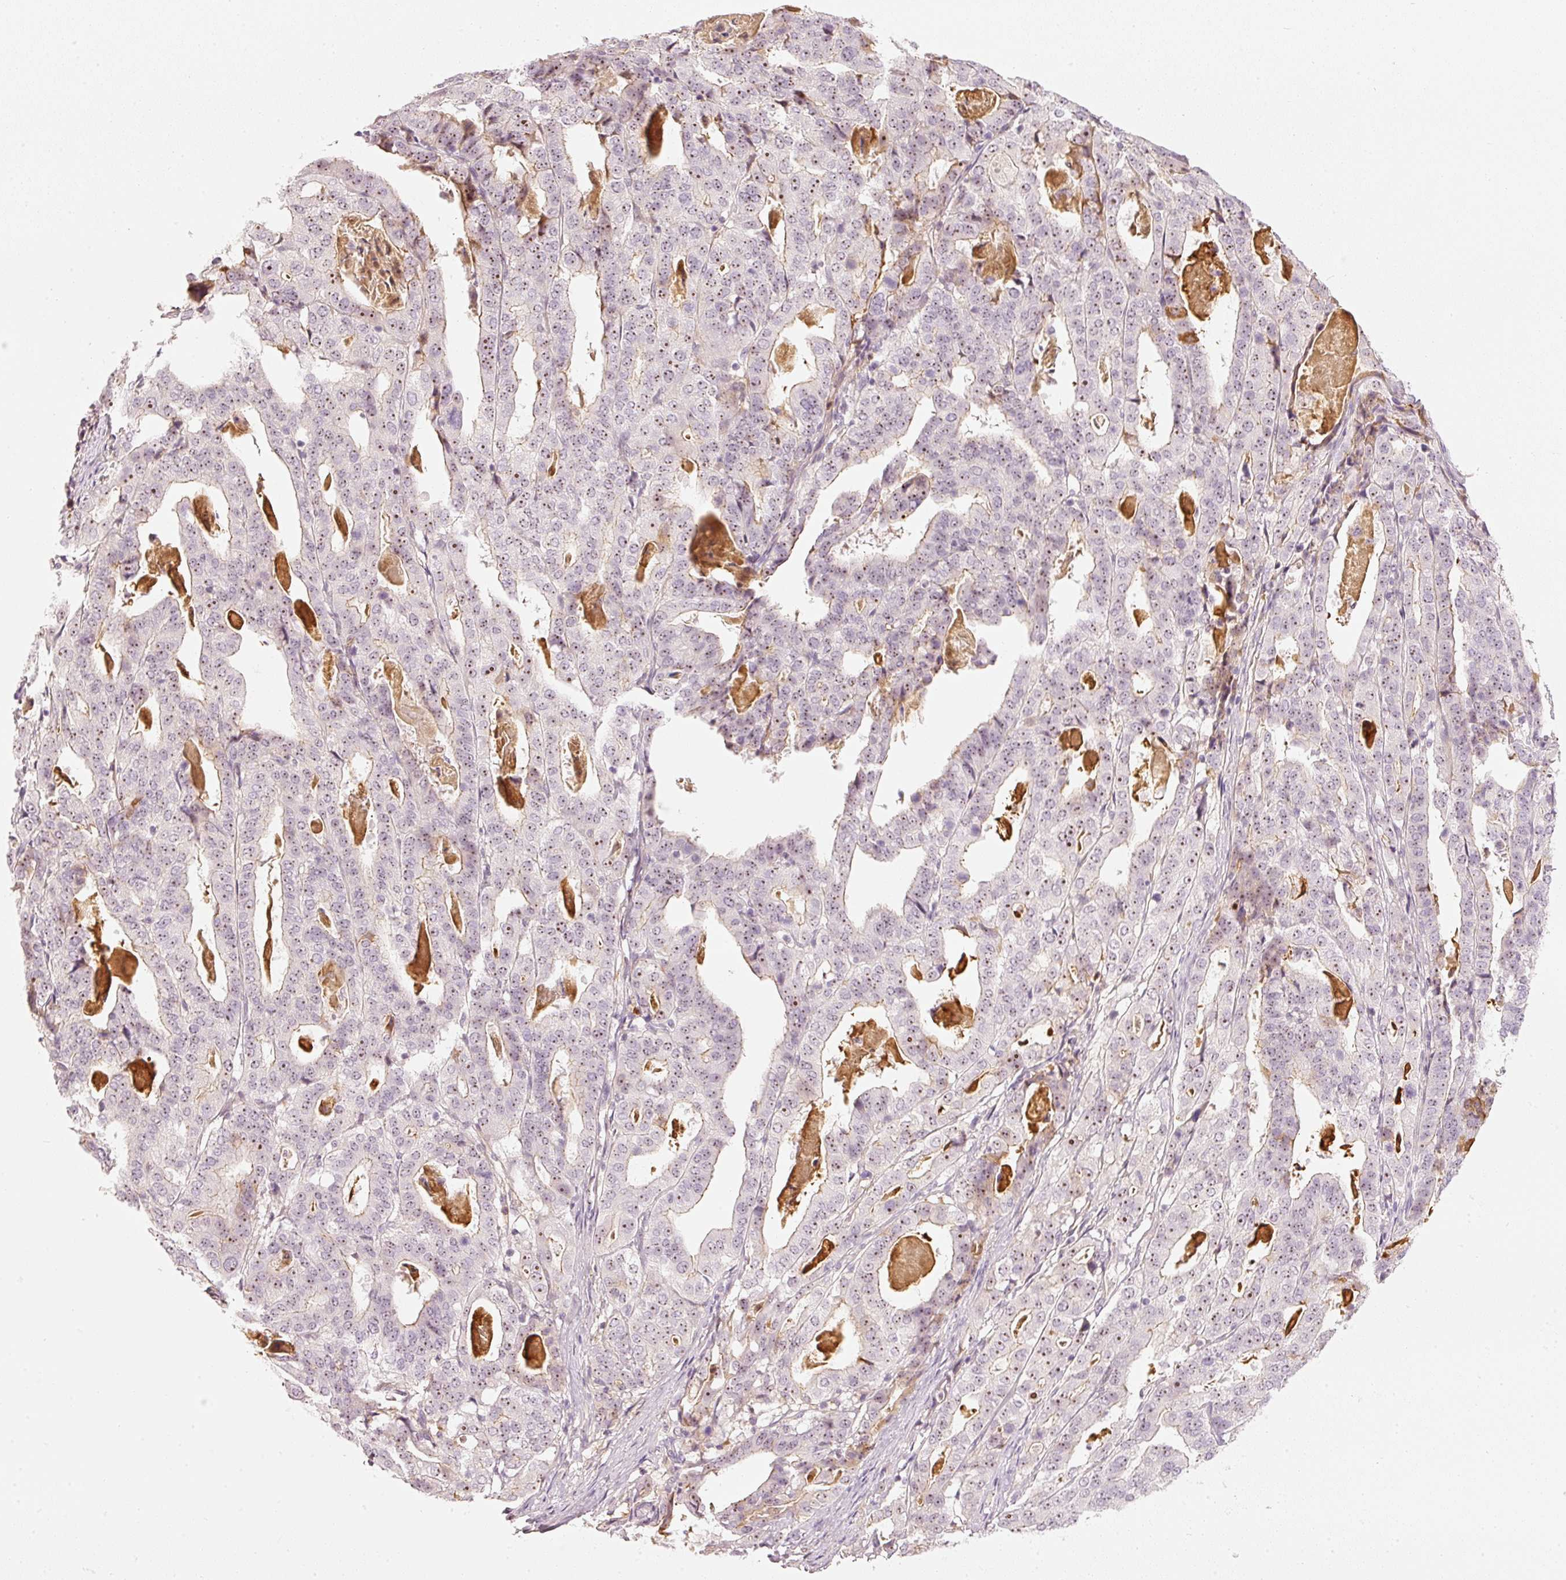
{"staining": {"intensity": "weak", "quantity": "25%-75%", "location": "nuclear"}, "tissue": "stomach cancer", "cell_type": "Tumor cells", "image_type": "cancer", "snomed": [{"axis": "morphology", "description": "Adenocarcinoma, NOS"}, {"axis": "topography", "description": "Stomach"}], "caption": "Immunohistochemical staining of human stomach cancer (adenocarcinoma) demonstrates weak nuclear protein expression in approximately 25%-75% of tumor cells.", "gene": "VCAM1", "patient": {"sex": "male", "age": 48}}